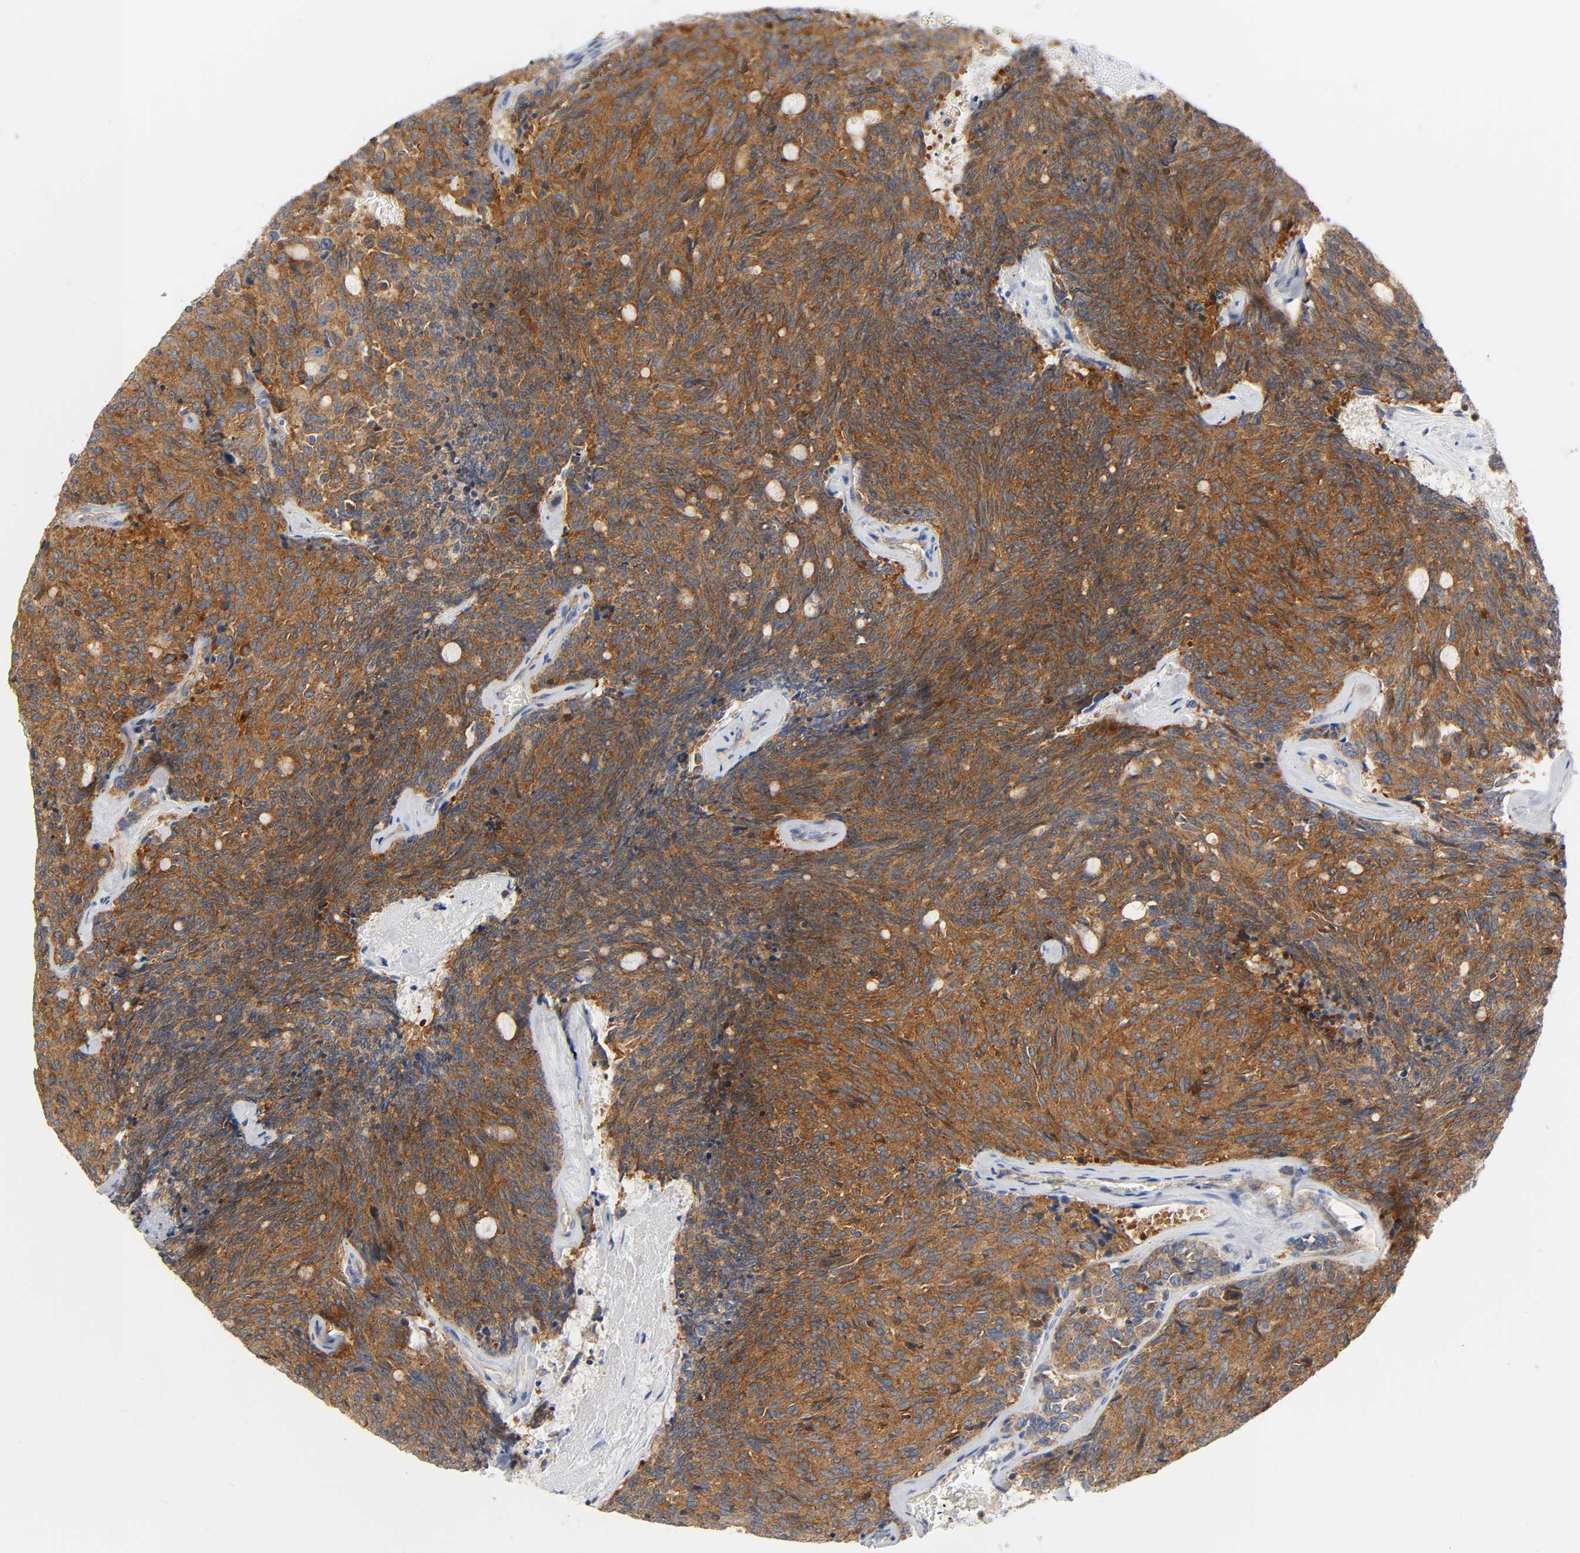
{"staining": {"intensity": "strong", "quantity": ">75%", "location": "cytoplasmic/membranous"}, "tissue": "carcinoid", "cell_type": "Tumor cells", "image_type": "cancer", "snomed": [{"axis": "morphology", "description": "Carcinoid, malignant, NOS"}, {"axis": "topography", "description": "Pancreas"}], "caption": "DAB immunohistochemical staining of carcinoid (malignant) displays strong cytoplasmic/membranous protein positivity in approximately >75% of tumor cells.", "gene": "CD2AP", "patient": {"sex": "female", "age": 54}}